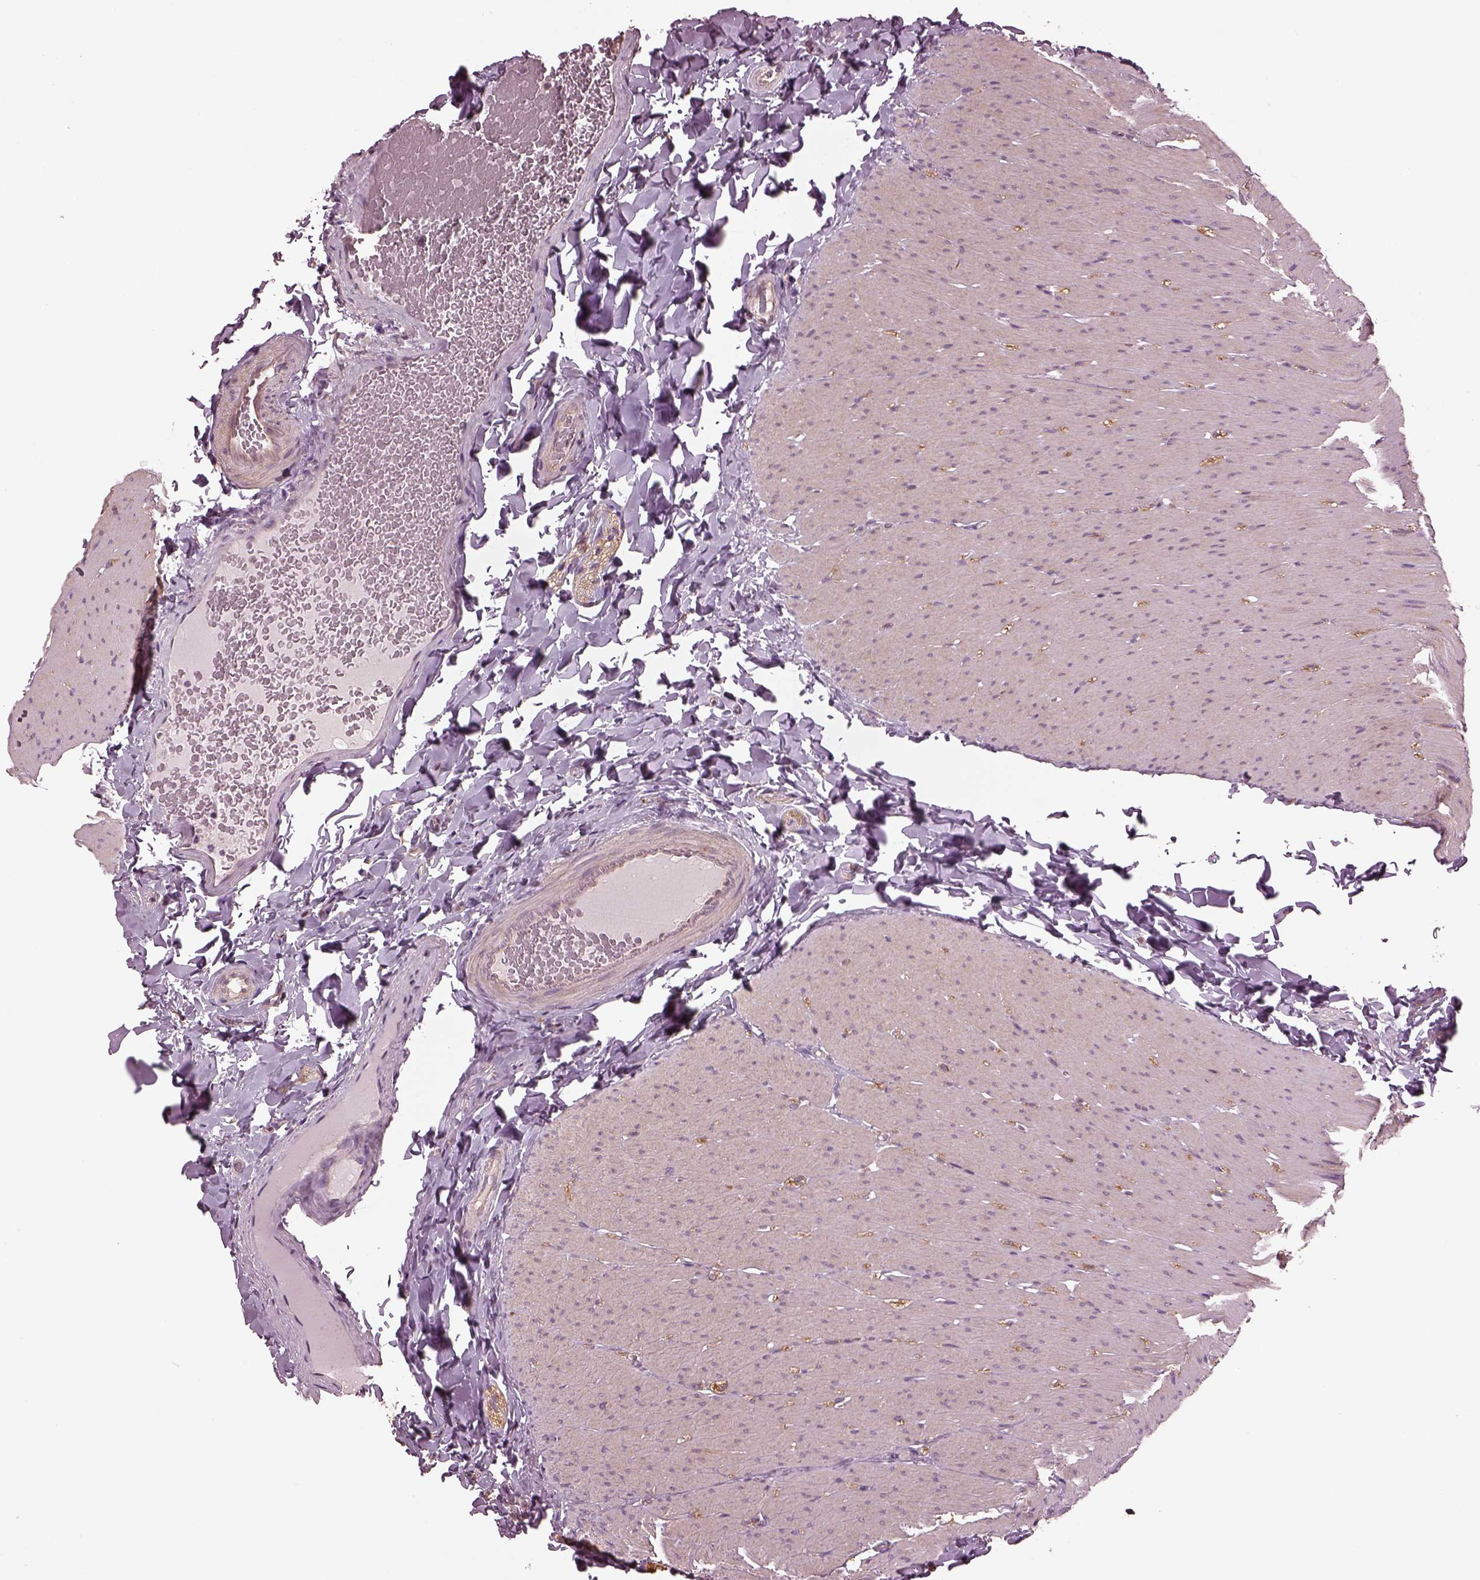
{"staining": {"intensity": "weak", "quantity": "<25%", "location": "cytoplasmic/membranous"}, "tissue": "colon", "cell_type": "Endothelial cells", "image_type": "normal", "snomed": [{"axis": "morphology", "description": "Normal tissue, NOS"}, {"axis": "topography", "description": "Colon"}], "caption": "Micrograph shows no protein expression in endothelial cells of benign colon. (Immunohistochemistry, brightfield microscopy, high magnification).", "gene": "RUFY3", "patient": {"sex": "male", "age": 47}}